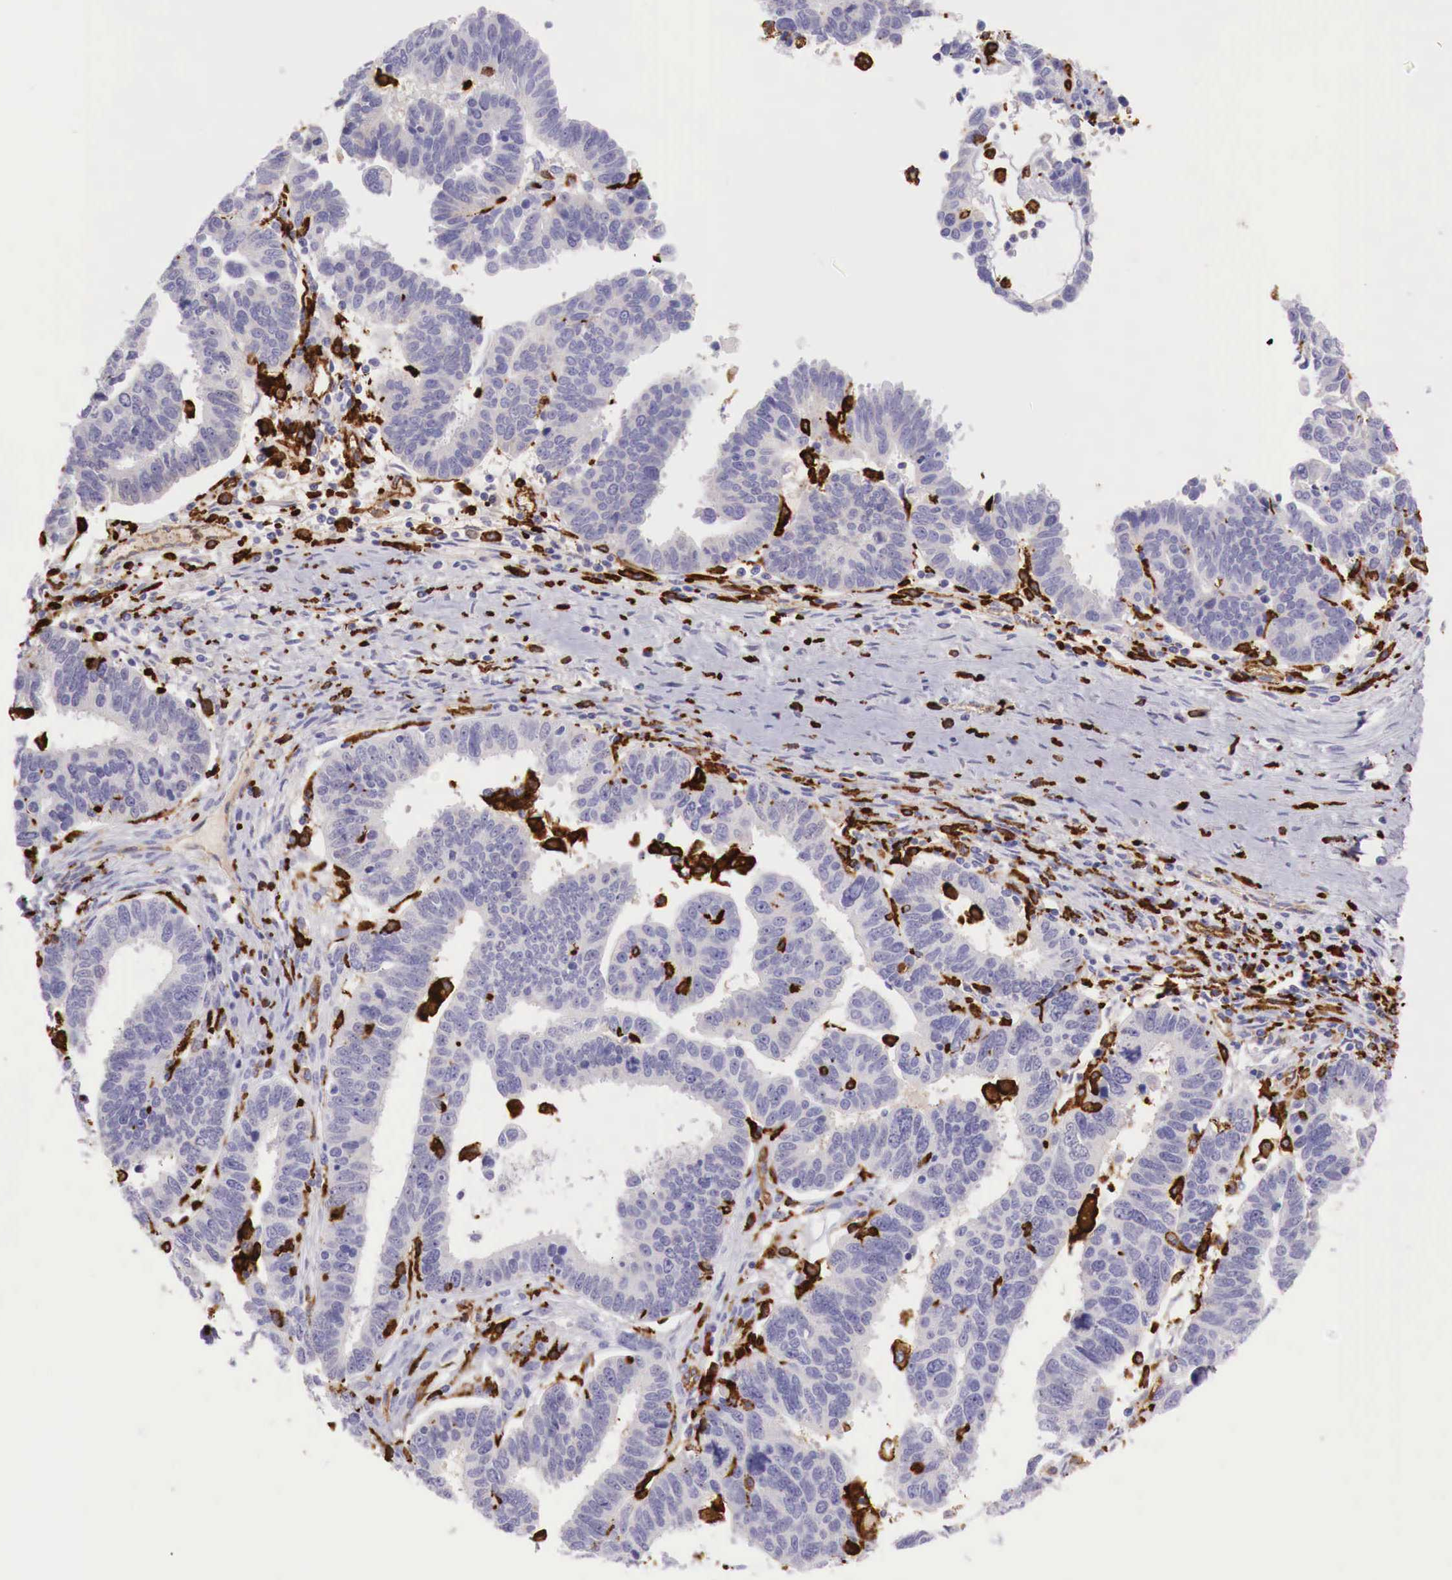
{"staining": {"intensity": "negative", "quantity": "none", "location": "none"}, "tissue": "ovarian cancer", "cell_type": "Tumor cells", "image_type": "cancer", "snomed": [{"axis": "morphology", "description": "Carcinoma, endometroid"}, {"axis": "morphology", "description": "Cystadenocarcinoma, serous, NOS"}, {"axis": "topography", "description": "Ovary"}], "caption": "An immunohistochemistry image of serous cystadenocarcinoma (ovarian) is shown. There is no staining in tumor cells of serous cystadenocarcinoma (ovarian).", "gene": "MSR1", "patient": {"sex": "female", "age": 45}}